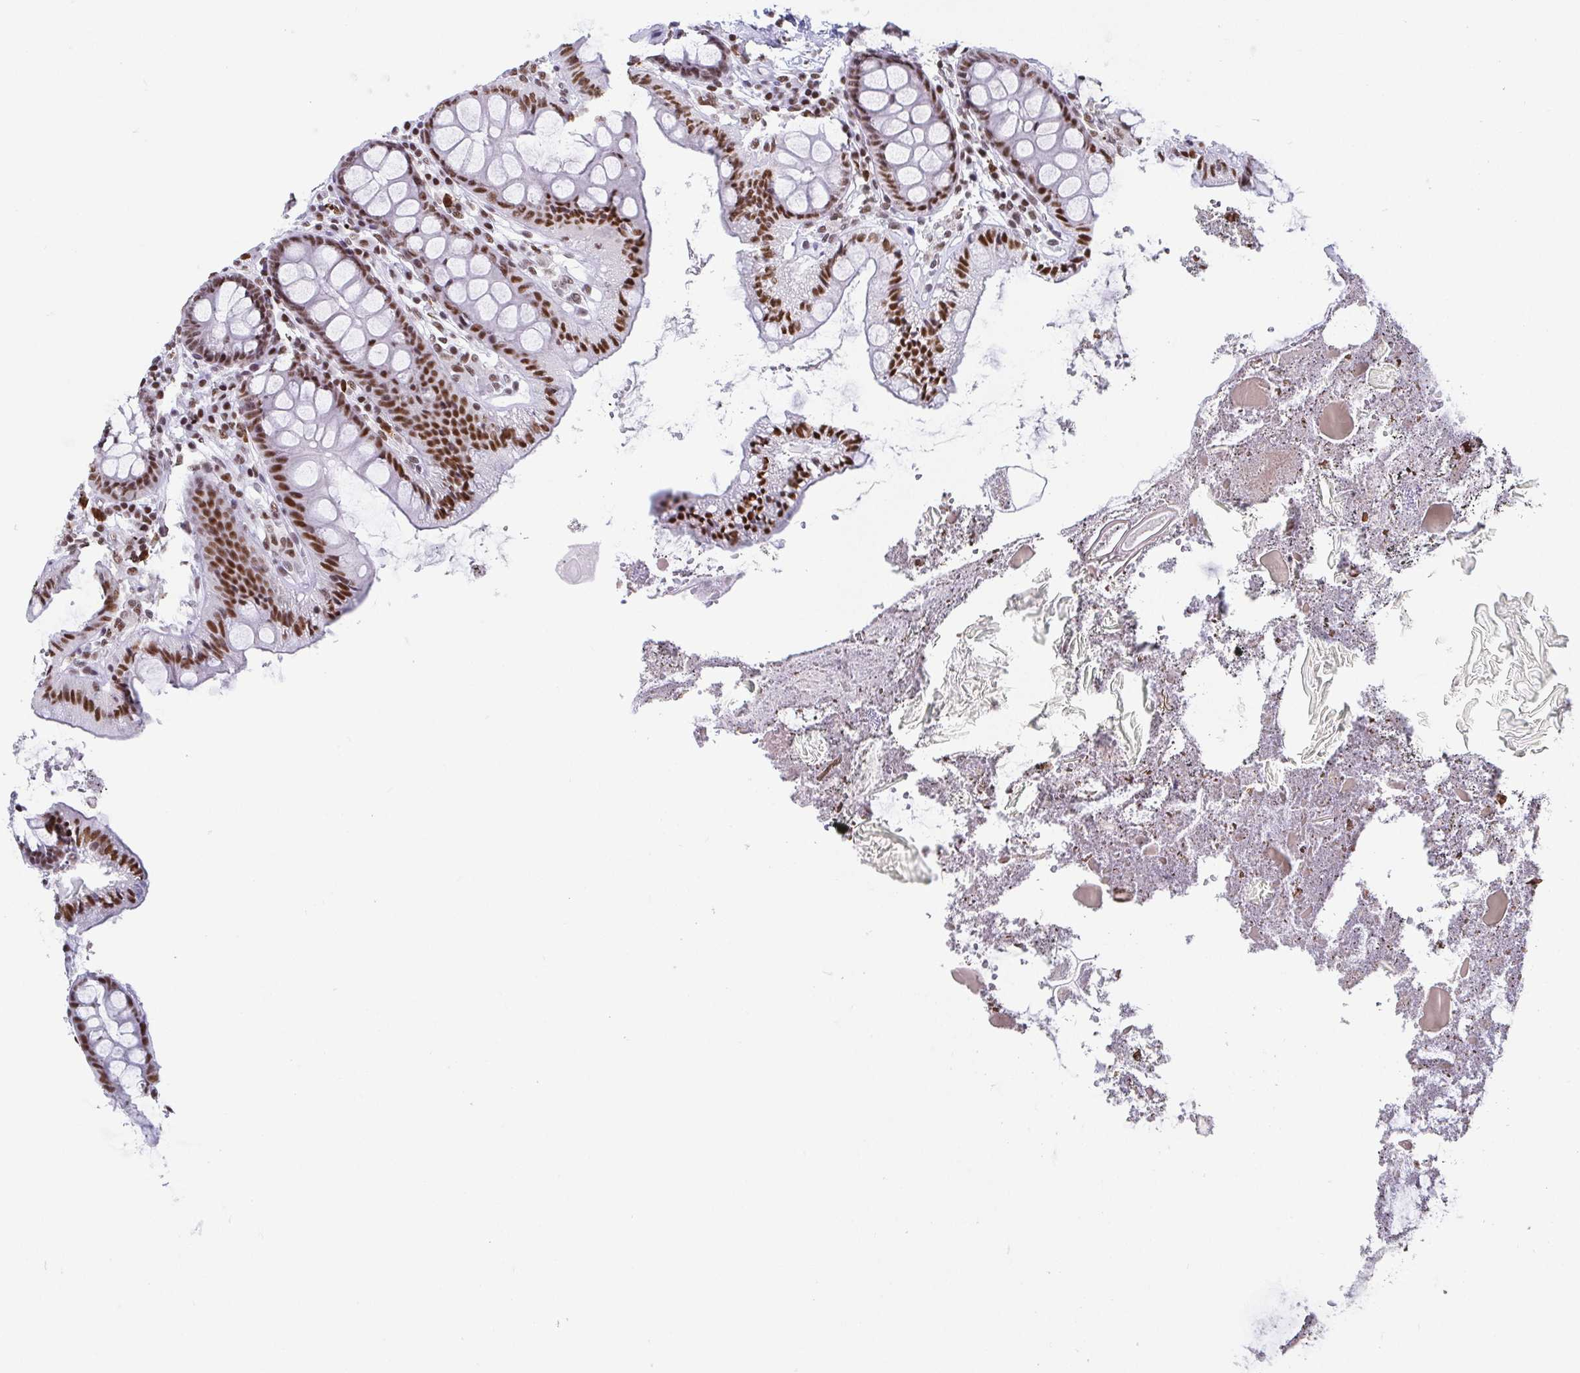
{"staining": {"intensity": "moderate", "quantity": ">75%", "location": "nuclear"}, "tissue": "colon", "cell_type": "Endothelial cells", "image_type": "normal", "snomed": [{"axis": "morphology", "description": "Normal tissue, NOS"}, {"axis": "topography", "description": "Colon"}], "caption": "Approximately >75% of endothelial cells in unremarkable colon demonstrate moderate nuclear protein positivity as visualized by brown immunohistochemical staining.", "gene": "EWSR1", "patient": {"sex": "male", "age": 84}}